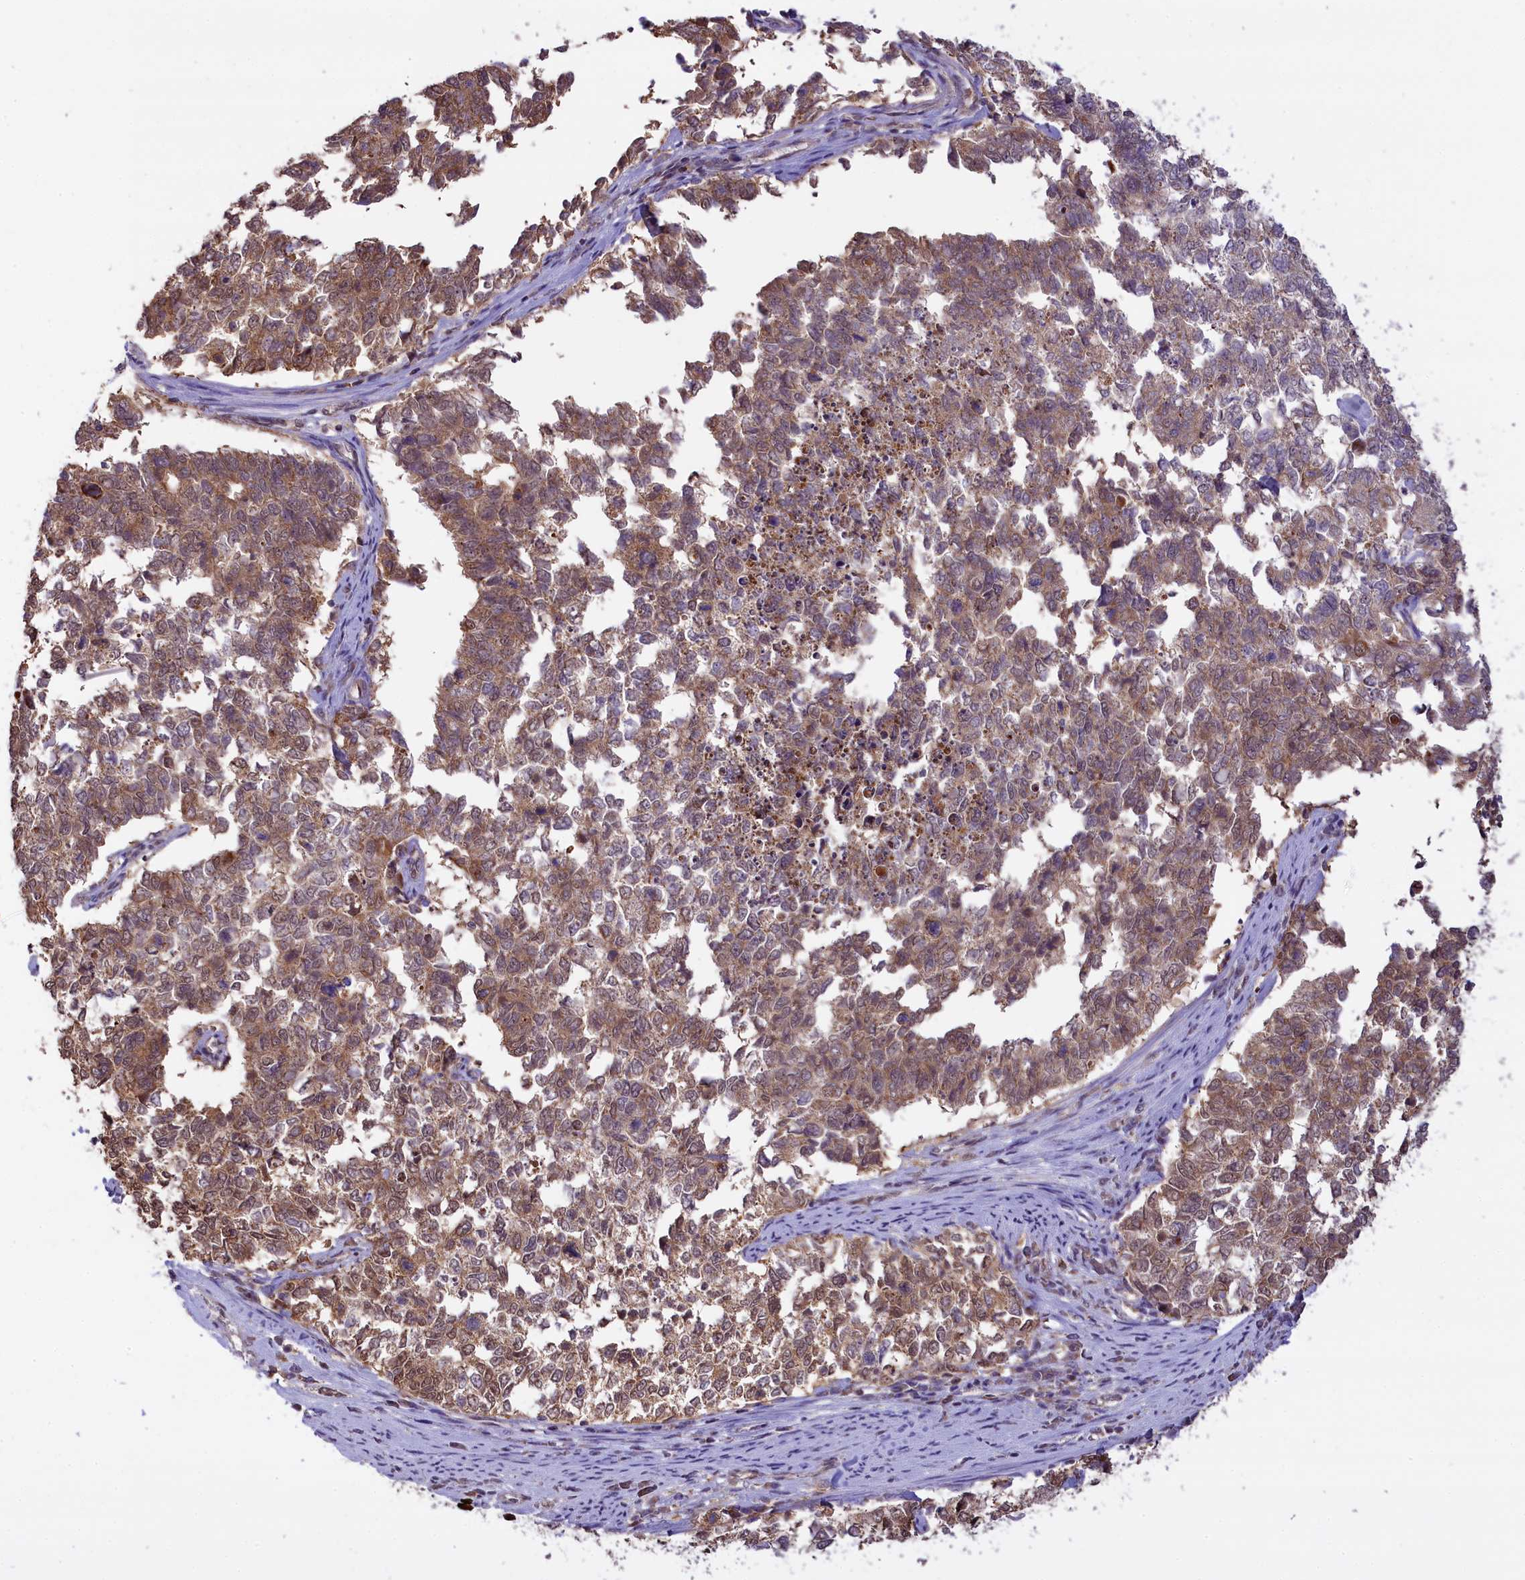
{"staining": {"intensity": "weak", "quantity": ">75%", "location": "cytoplasmic/membranous"}, "tissue": "cervical cancer", "cell_type": "Tumor cells", "image_type": "cancer", "snomed": [{"axis": "morphology", "description": "Squamous cell carcinoma, NOS"}, {"axis": "topography", "description": "Cervix"}], "caption": "A brown stain labels weak cytoplasmic/membranous expression of a protein in cervical squamous cell carcinoma tumor cells.", "gene": "CARD8", "patient": {"sex": "female", "age": 63}}